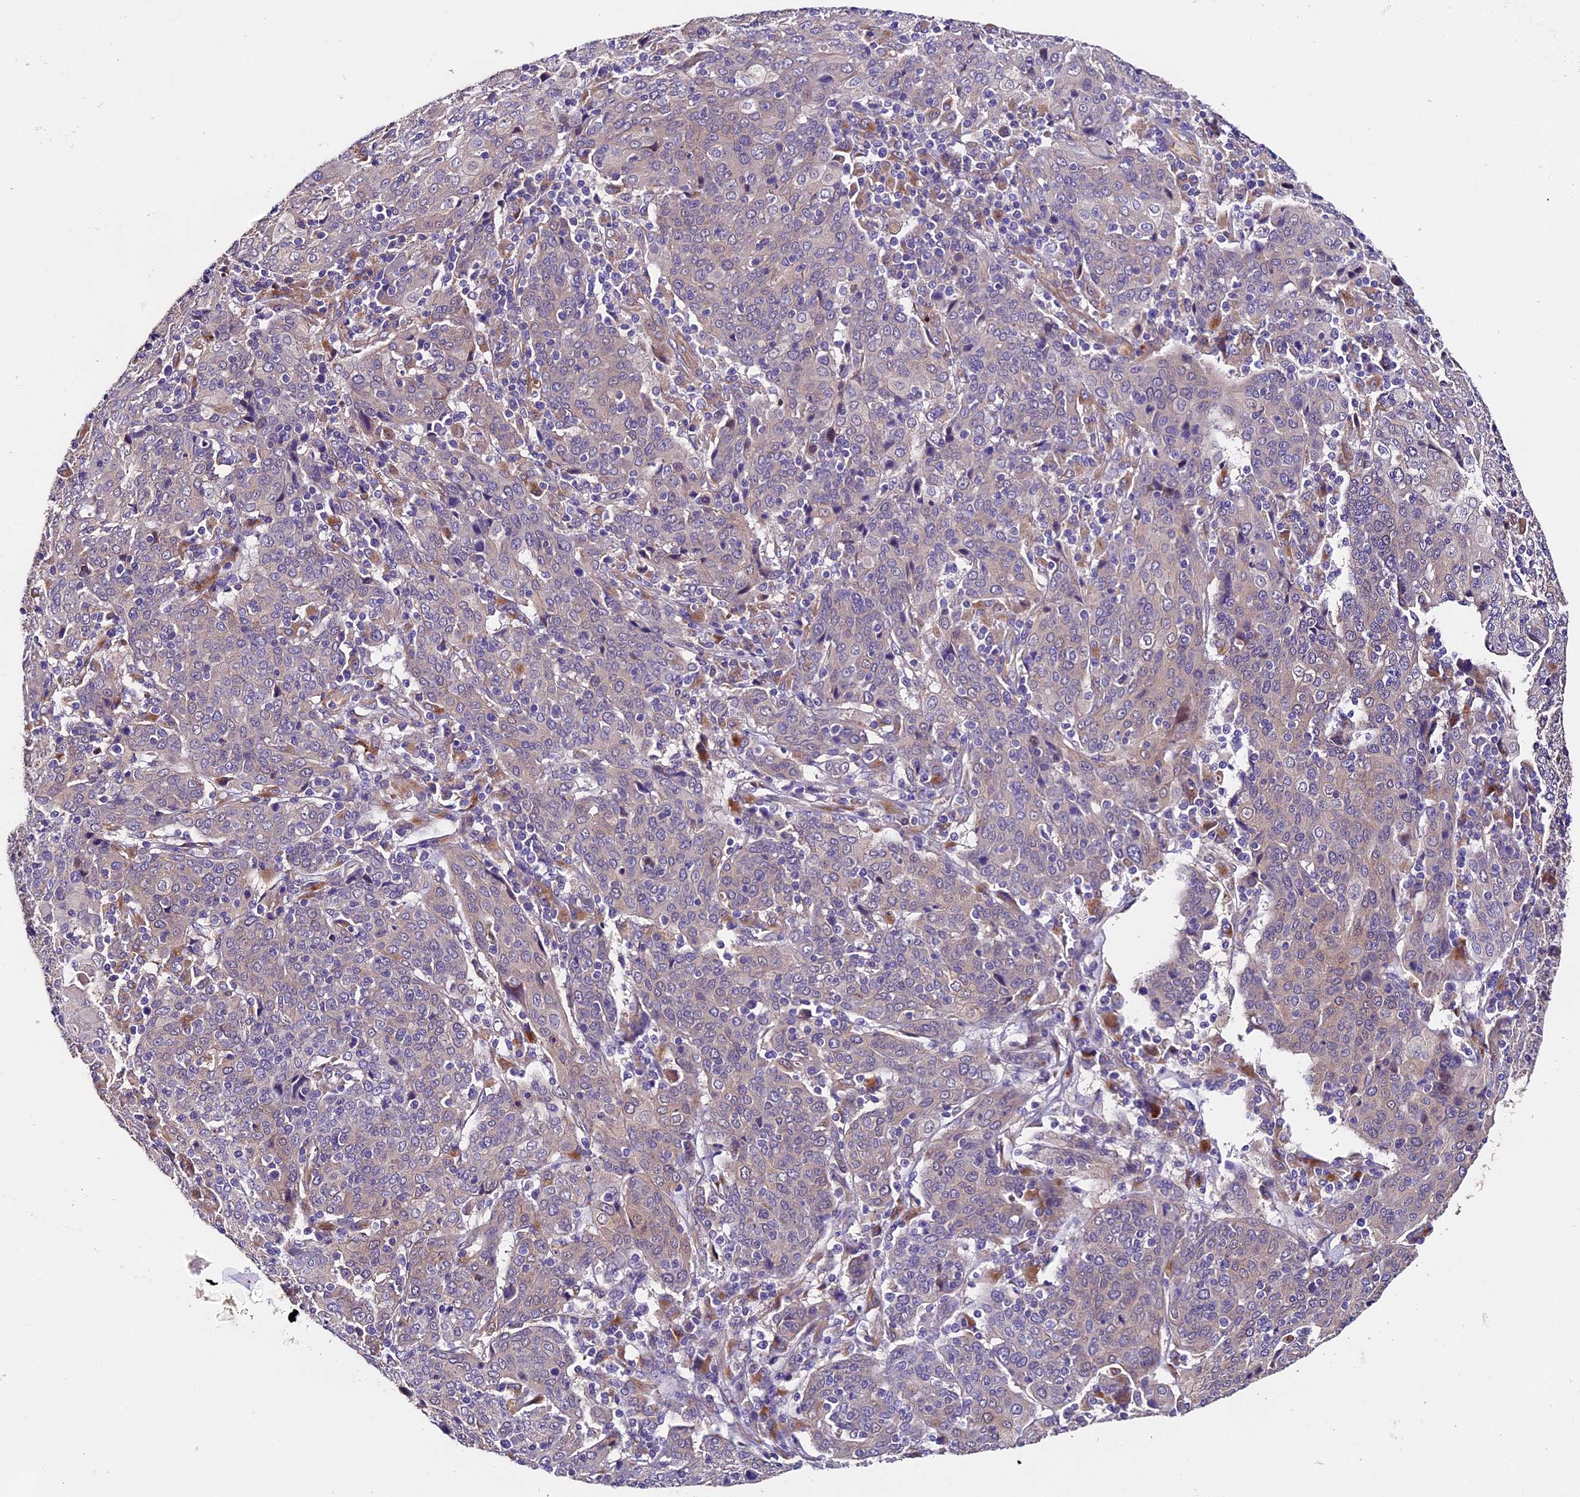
{"staining": {"intensity": "negative", "quantity": "none", "location": "none"}, "tissue": "cervical cancer", "cell_type": "Tumor cells", "image_type": "cancer", "snomed": [{"axis": "morphology", "description": "Squamous cell carcinoma, NOS"}, {"axis": "topography", "description": "Cervix"}], "caption": "IHC micrograph of cervical squamous cell carcinoma stained for a protein (brown), which reveals no staining in tumor cells.", "gene": "CLN5", "patient": {"sex": "female", "age": 67}}